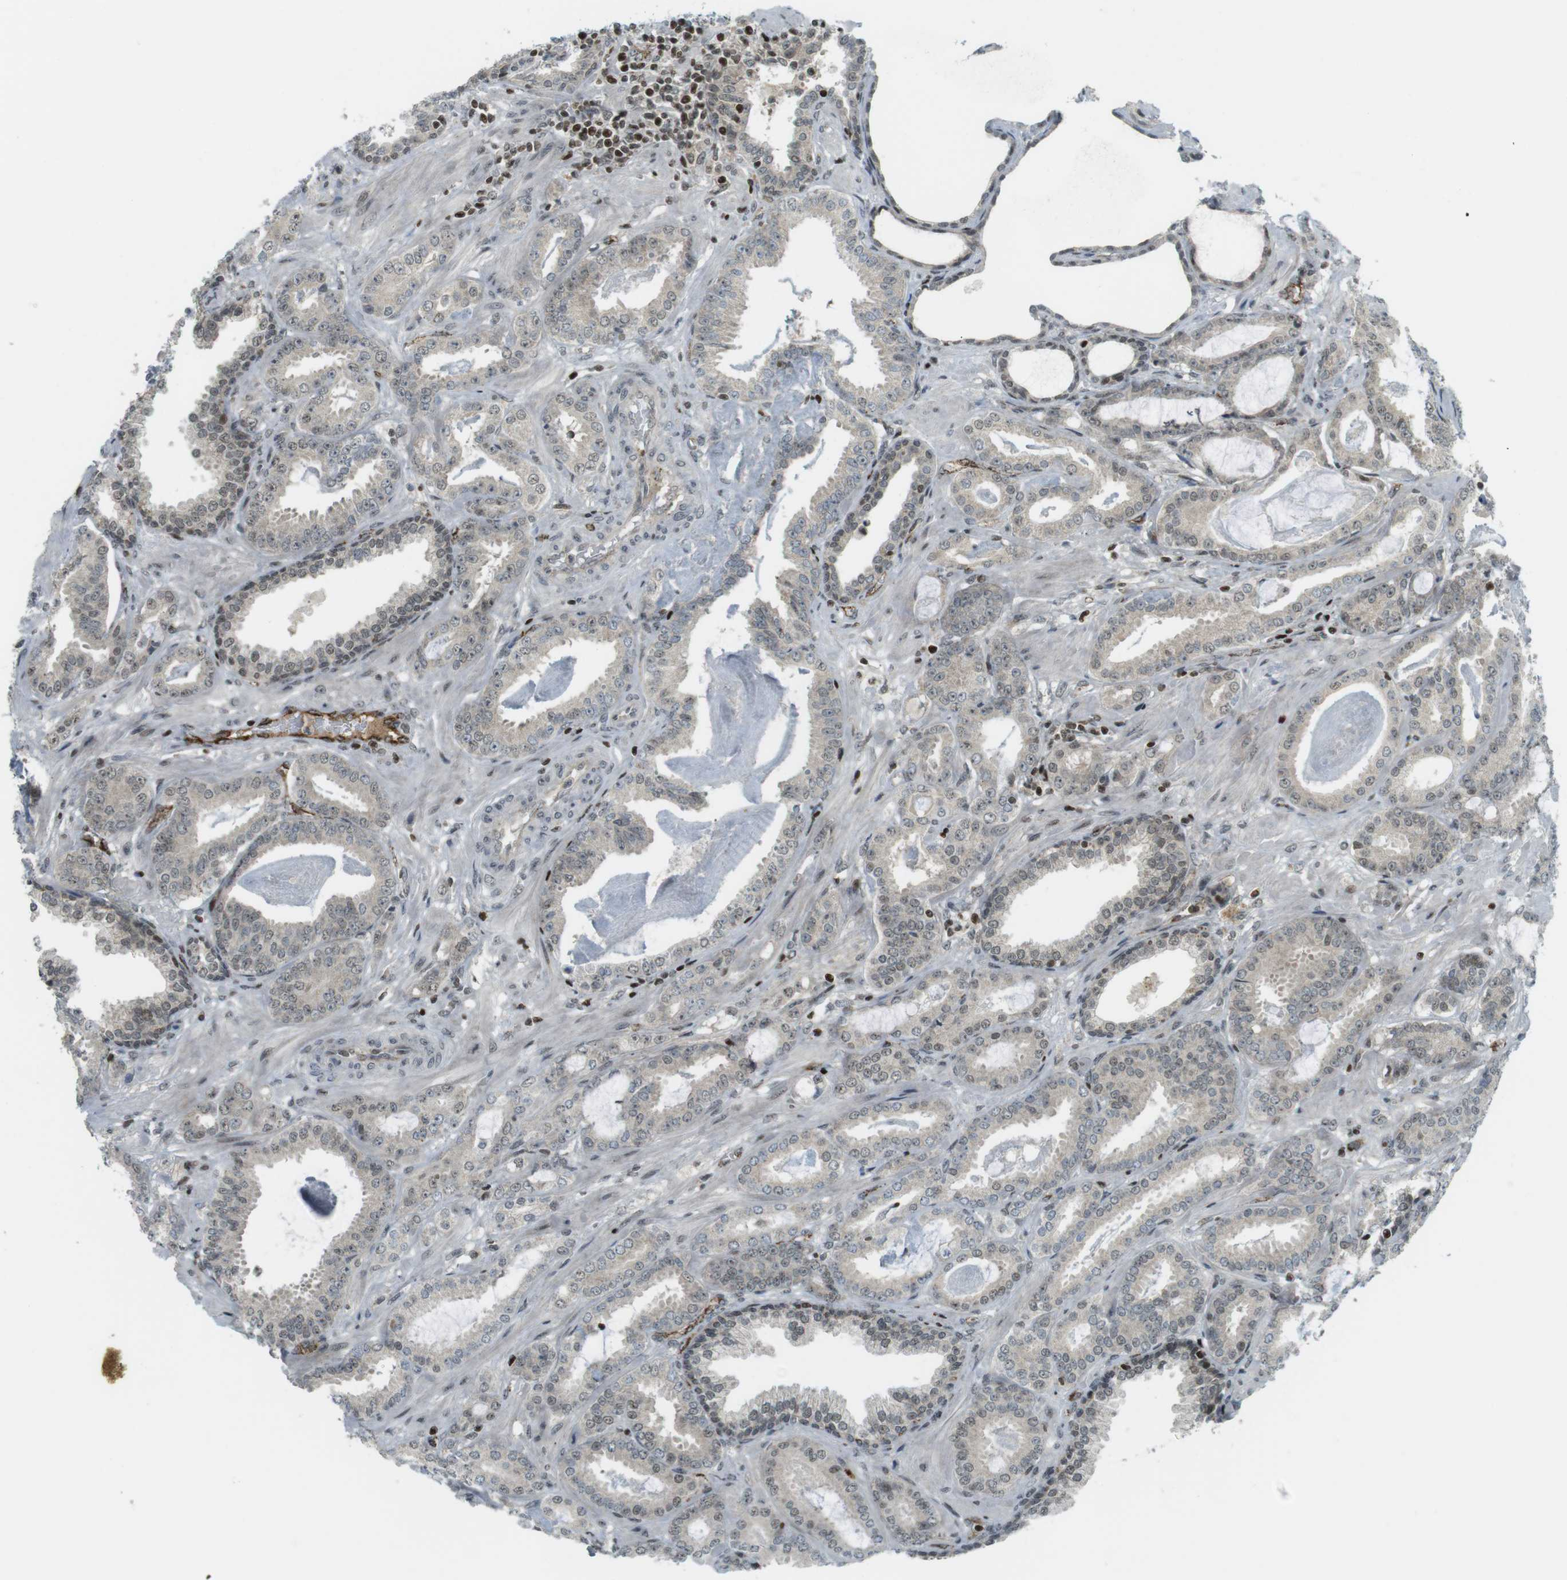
{"staining": {"intensity": "weak", "quantity": ">75%", "location": "cytoplasmic/membranous,nuclear"}, "tissue": "prostate cancer", "cell_type": "Tumor cells", "image_type": "cancer", "snomed": [{"axis": "morphology", "description": "Adenocarcinoma, Low grade"}, {"axis": "topography", "description": "Prostate"}], "caption": "Immunohistochemistry (IHC) of low-grade adenocarcinoma (prostate) exhibits low levels of weak cytoplasmic/membranous and nuclear staining in about >75% of tumor cells. The staining is performed using DAB (3,3'-diaminobenzidine) brown chromogen to label protein expression. The nuclei are counter-stained blue using hematoxylin.", "gene": "PPP1R13B", "patient": {"sex": "male", "age": 53}}